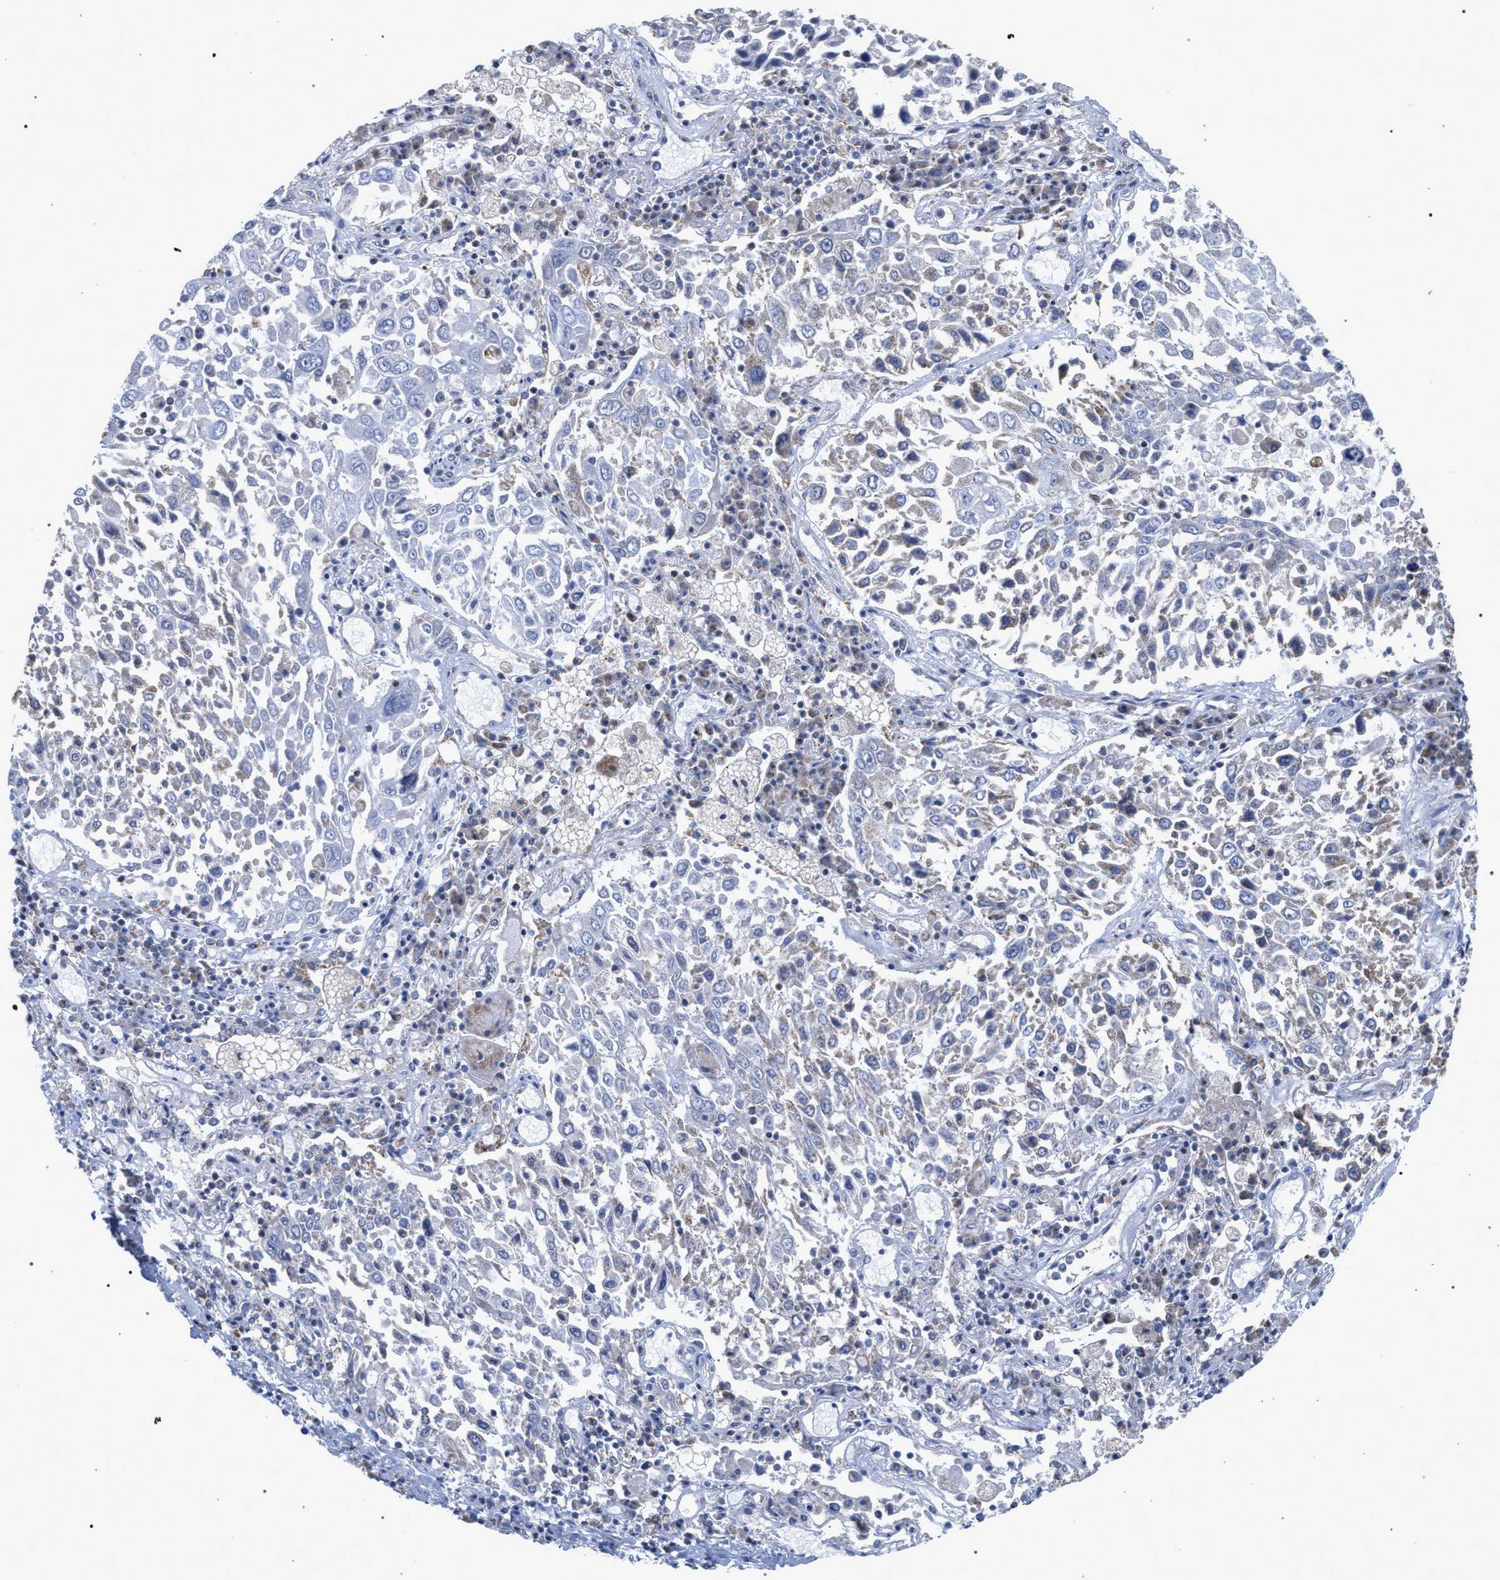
{"staining": {"intensity": "negative", "quantity": "none", "location": "none"}, "tissue": "lung cancer", "cell_type": "Tumor cells", "image_type": "cancer", "snomed": [{"axis": "morphology", "description": "Squamous cell carcinoma, NOS"}, {"axis": "topography", "description": "Lung"}], "caption": "This is an immunohistochemistry photomicrograph of lung cancer (squamous cell carcinoma). There is no expression in tumor cells.", "gene": "ECI2", "patient": {"sex": "male", "age": 65}}